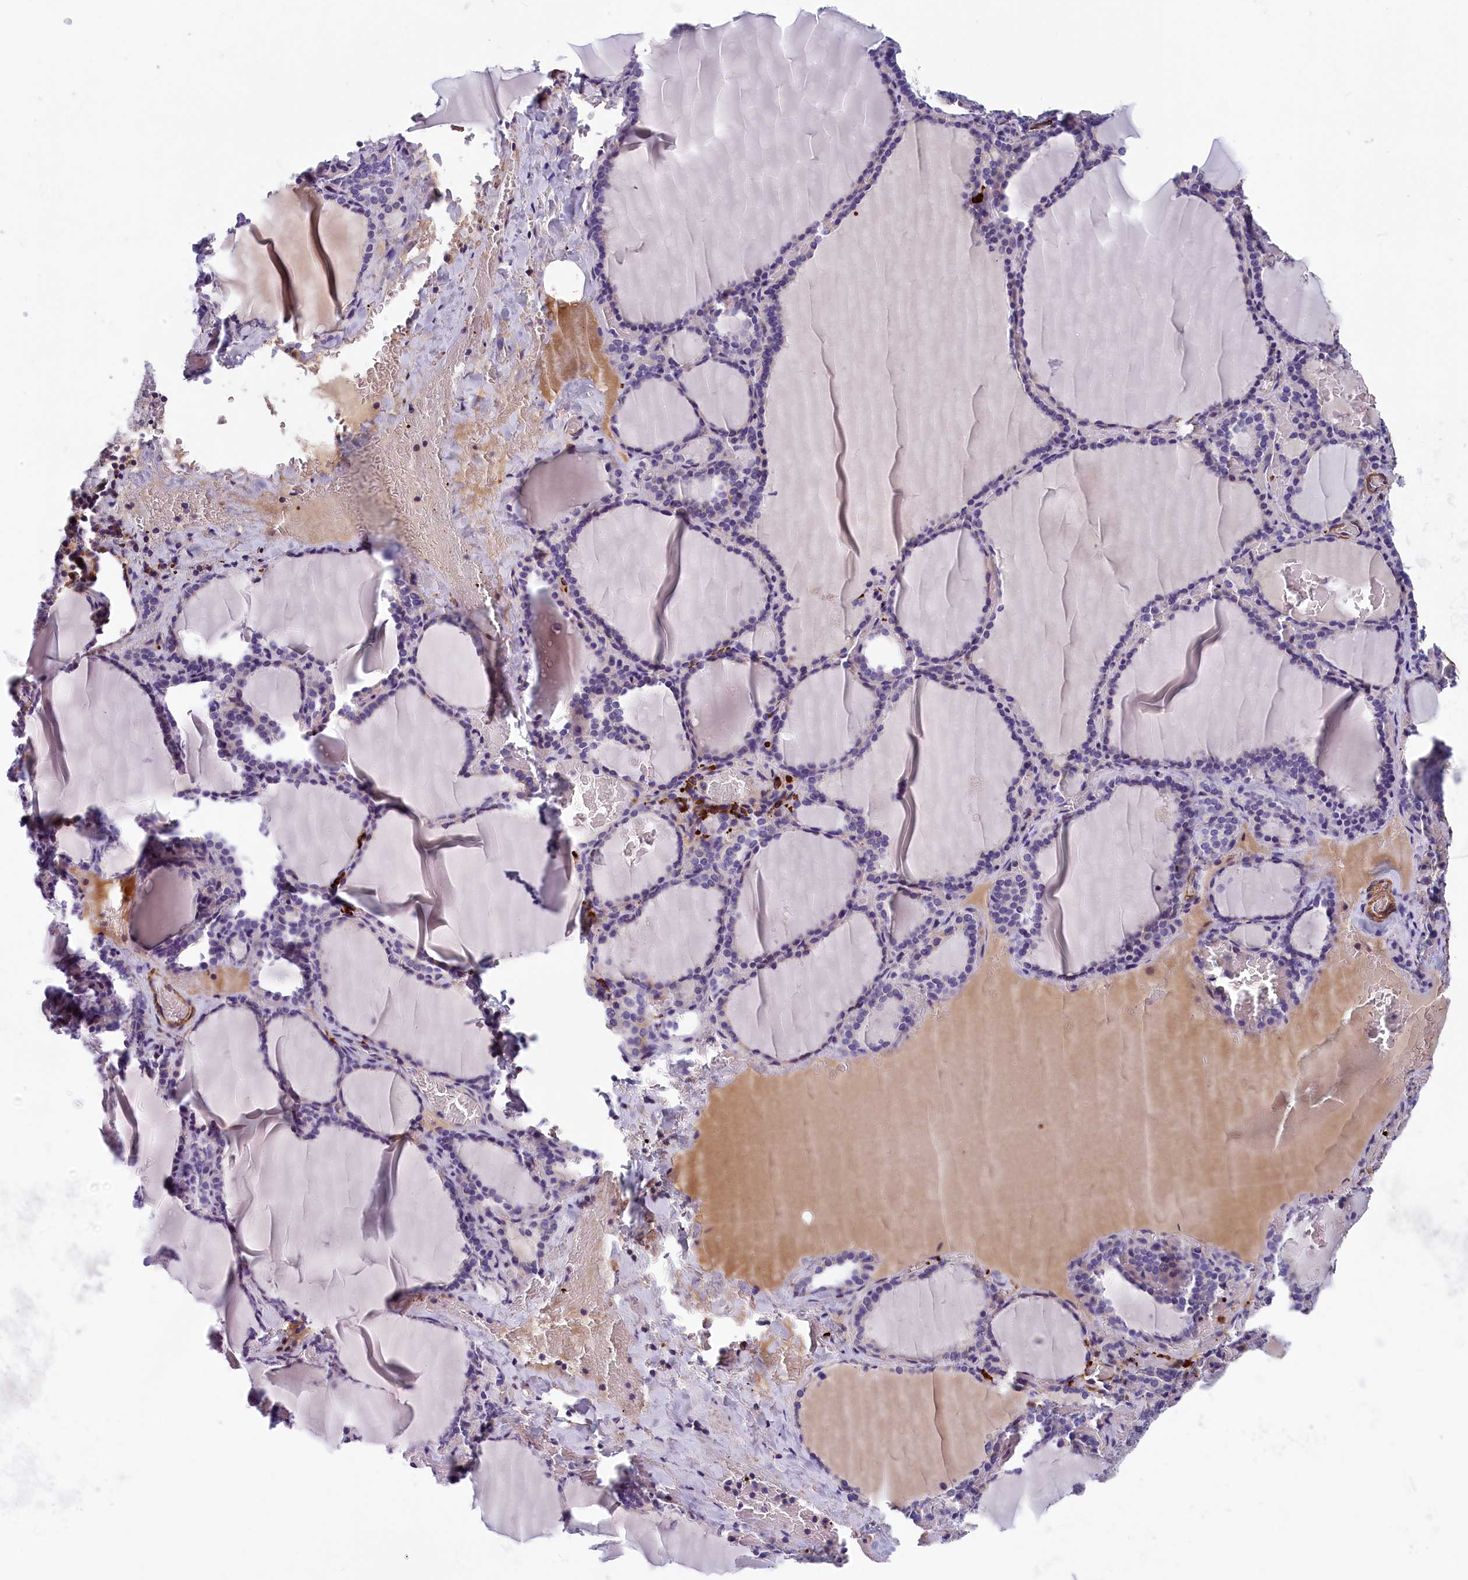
{"staining": {"intensity": "negative", "quantity": "none", "location": "none"}, "tissue": "thyroid gland", "cell_type": "Glandular cells", "image_type": "normal", "snomed": [{"axis": "morphology", "description": "Normal tissue, NOS"}, {"axis": "topography", "description": "Thyroid gland"}], "caption": "IHC histopathology image of unremarkable thyroid gland: human thyroid gland stained with DAB (3,3'-diaminobenzidine) displays no significant protein expression in glandular cells.", "gene": "BCL2L13", "patient": {"sex": "female", "age": 39}}